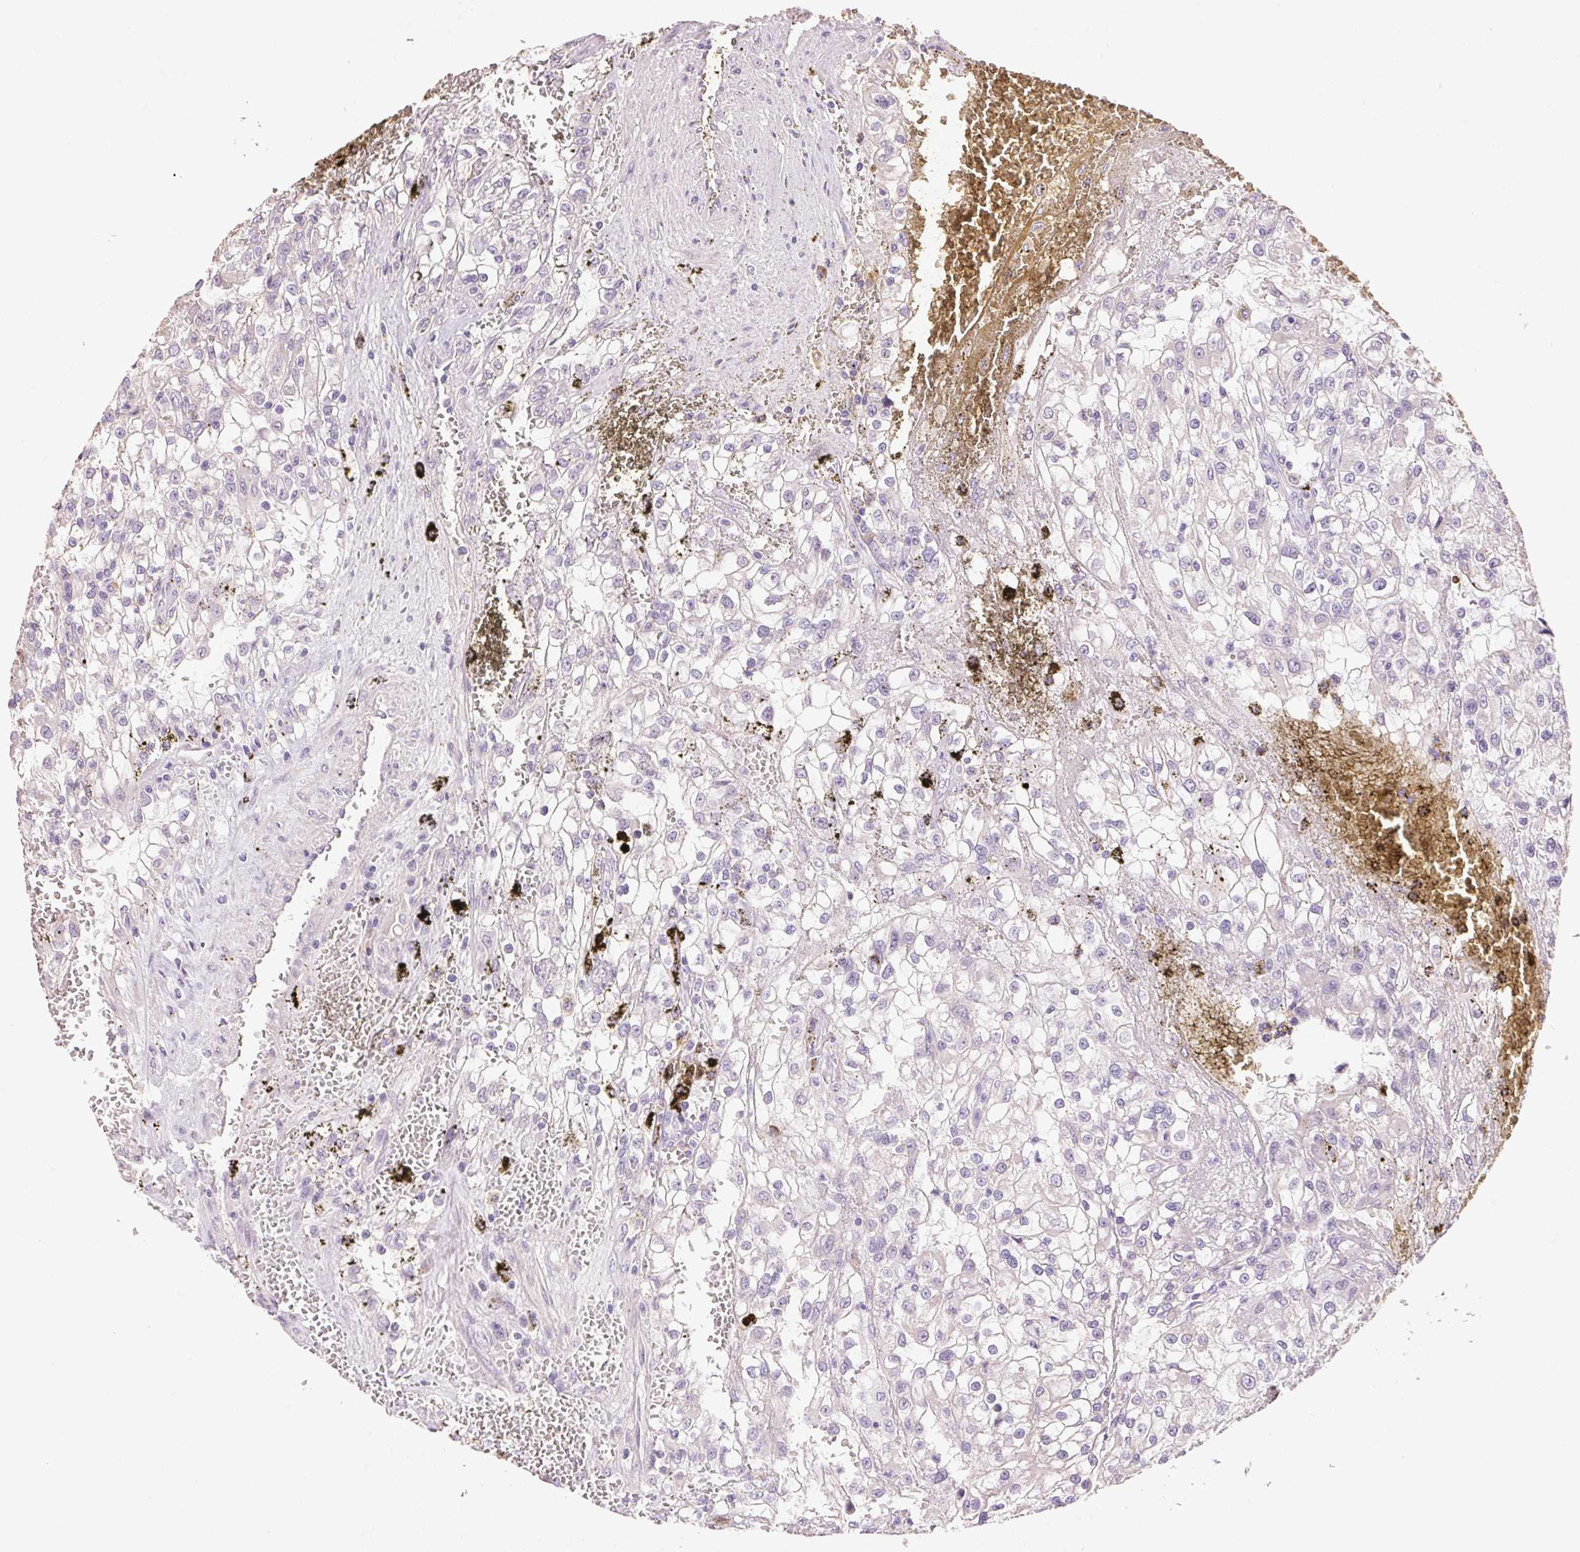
{"staining": {"intensity": "negative", "quantity": "none", "location": "none"}, "tissue": "renal cancer", "cell_type": "Tumor cells", "image_type": "cancer", "snomed": [{"axis": "morphology", "description": "Adenocarcinoma, NOS"}, {"axis": "topography", "description": "Kidney"}], "caption": "This is an IHC micrograph of renal adenocarcinoma. There is no staining in tumor cells.", "gene": "LYZL6", "patient": {"sex": "female", "age": 74}}